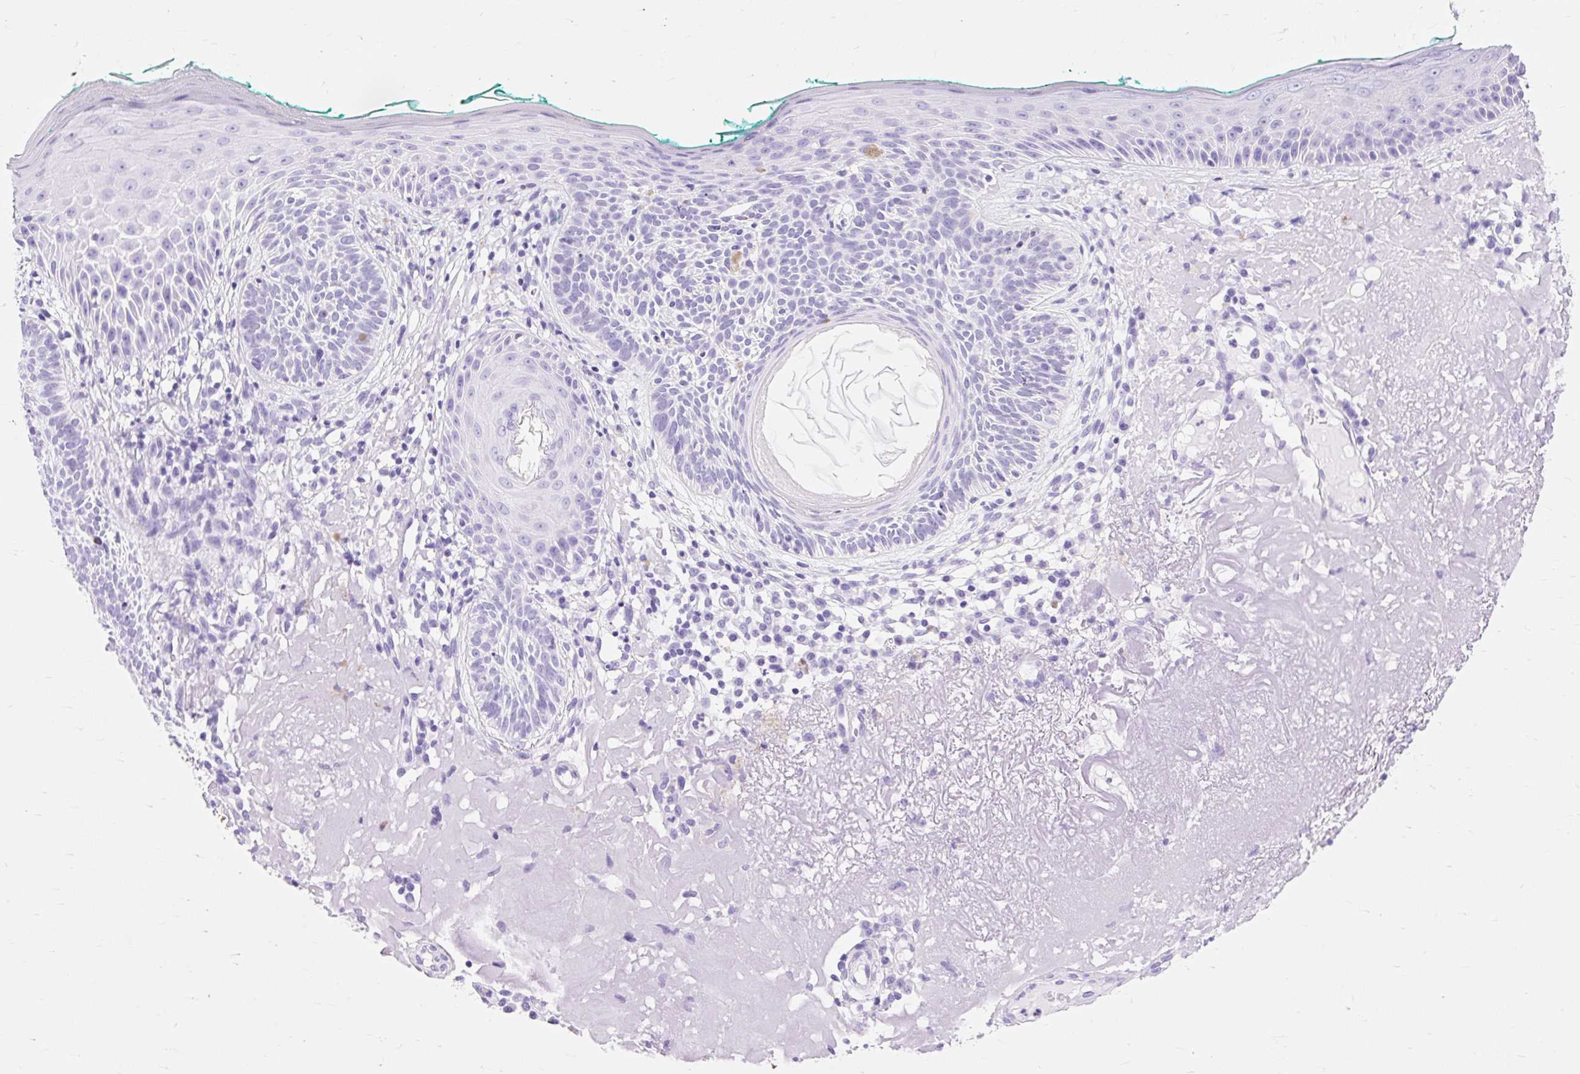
{"staining": {"intensity": "negative", "quantity": "none", "location": "none"}, "tissue": "skin cancer", "cell_type": "Tumor cells", "image_type": "cancer", "snomed": [{"axis": "morphology", "description": "Basal cell carcinoma"}, {"axis": "topography", "description": "Skin"}], "caption": "Skin basal cell carcinoma stained for a protein using IHC displays no expression tumor cells.", "gene": "MBP", "patient": {"sex": "male", "age": 68}}